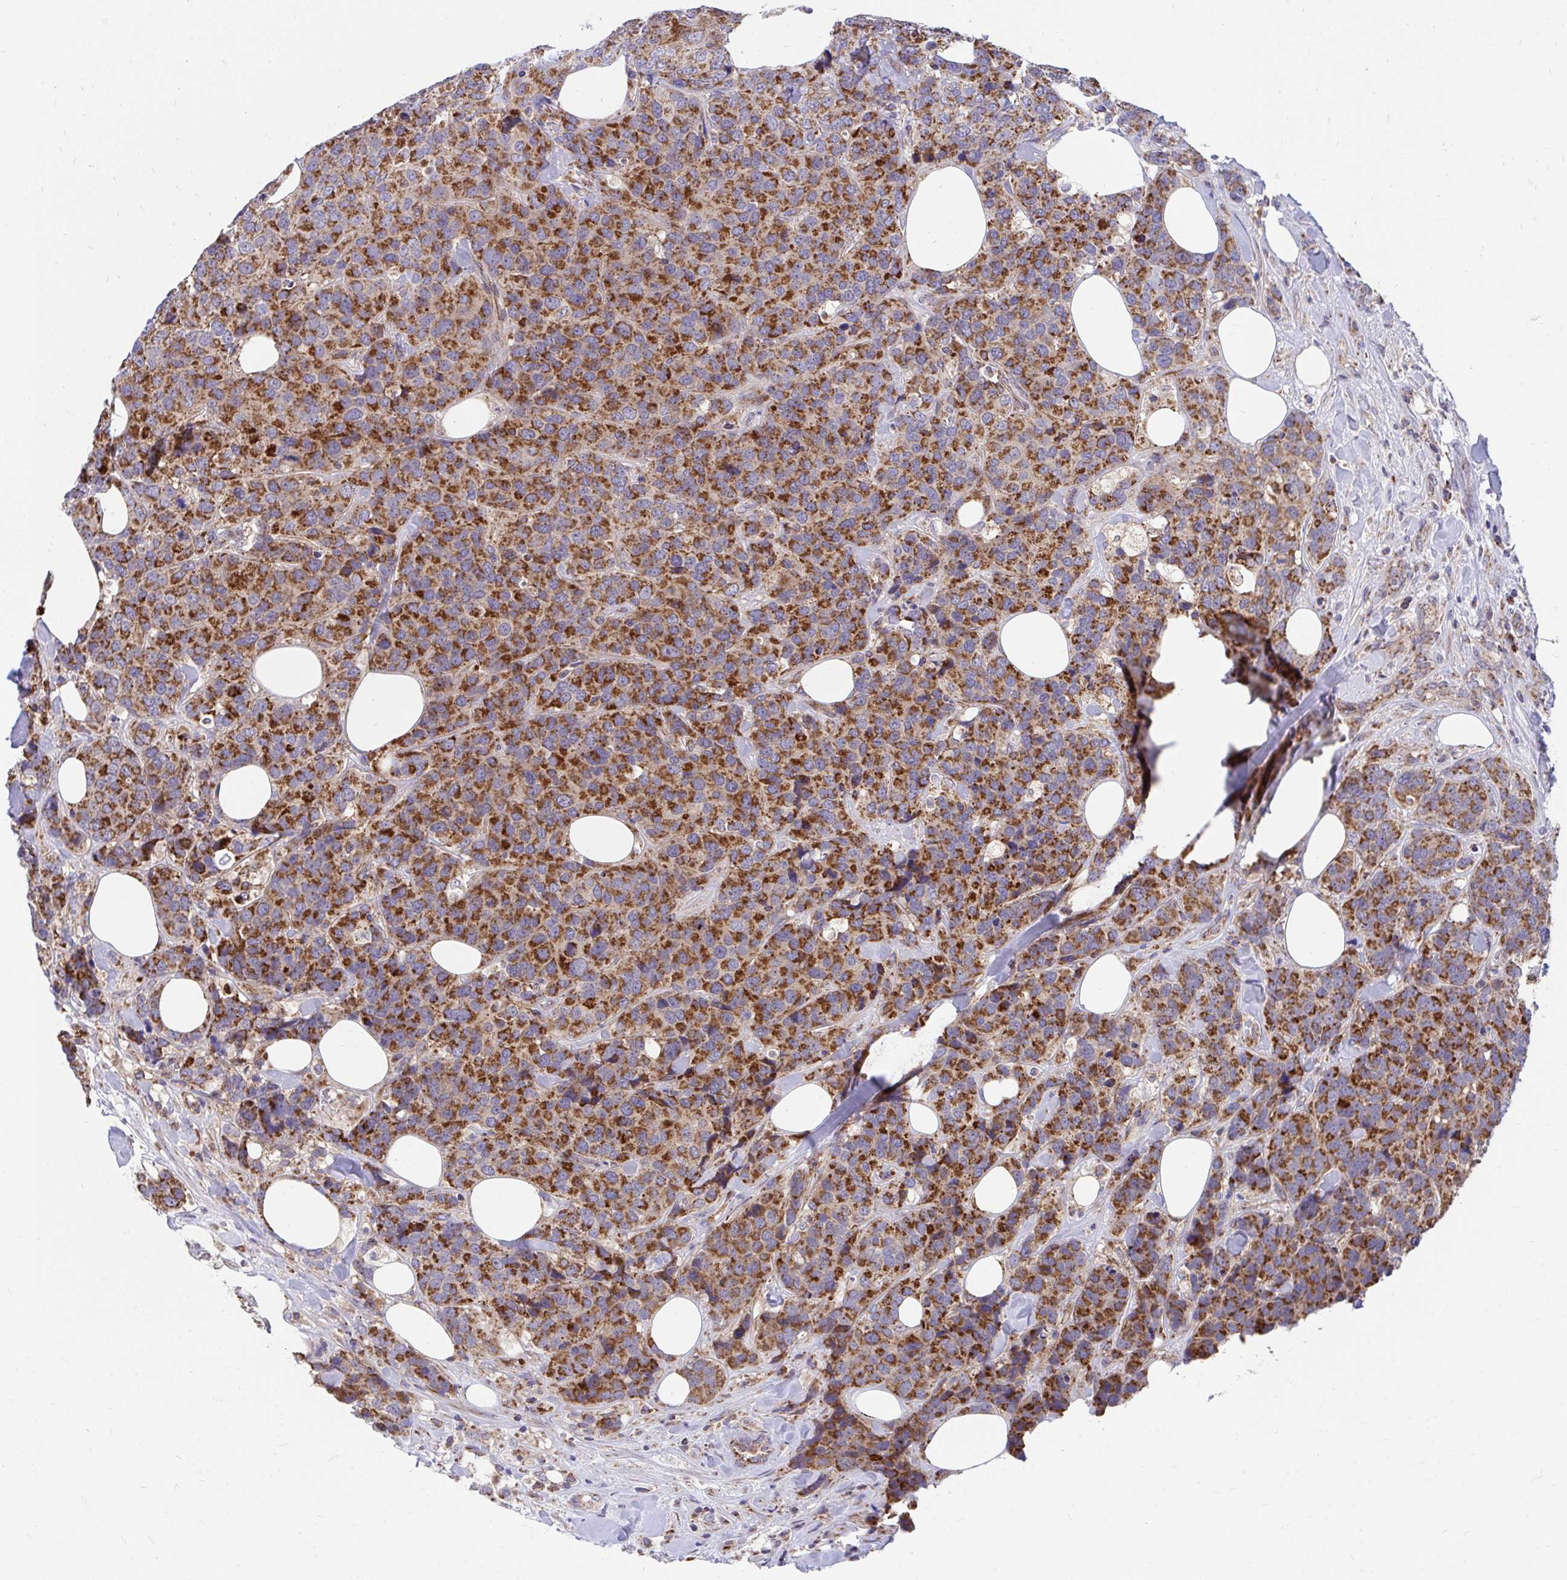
{"staining": {"intensity": "strong", "quantity": ">75%", "location": "cytoplasmic/membranous"}, "tissue": "breast cancer", "cell_type": "Tumor cells", "image_type": "cancer", "snomed": [{"axis": "morphology", "description": "Lobular carcinoma"}, {"axis": "topography", "description": "Breast"}], "caption": "Breast cancer (lobular carcinoma) stained with DAB (3,3'-diaminobenzidine) immunohistochemistry reveals high levels of strong cytoplasmic/membranous positivity in approximately >75% of tumor cells.", "gene": "FHIP1B", "patient": {"sex": "female", "age": 59}}